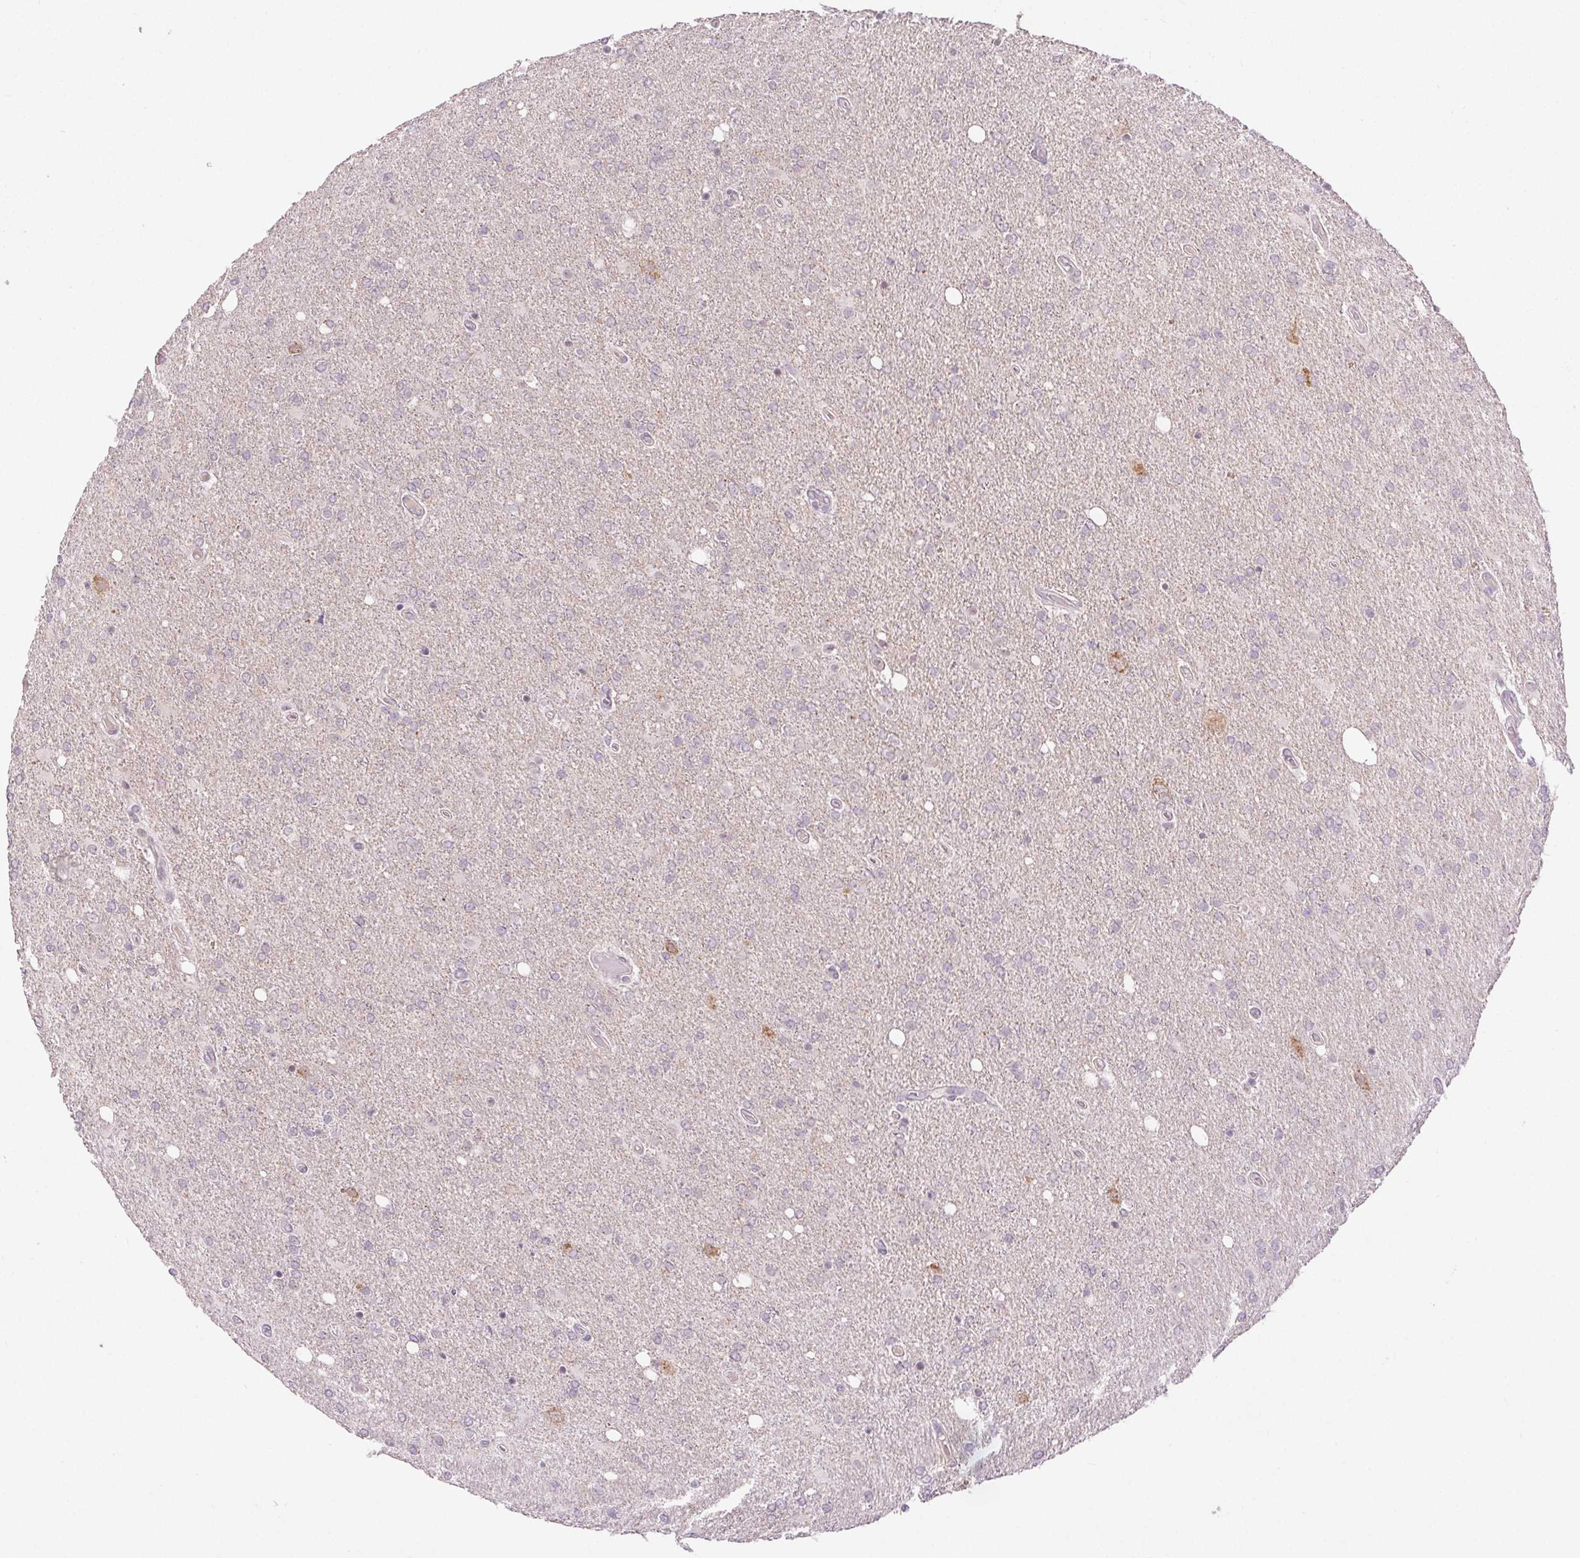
{"staining": {"intensity": "negative", "quantity": "none", "location": "none"}, "tissue": "glioma", "cell_type": "Tumor cells", "image_type": "cancer", "snomed": [{"axis": "morphology", "description": "Glioma, malignant, High grade"}, {"axis": "topography", "description": "Cerebral cortex"}], "caption": "Immunohistochemistry micrograph of human glioma stained for a protein (brown), which demonstrates no positivity in tumor cells.", "gene": "FAM168A", "patient": {"sex": "male", "age": 70}}